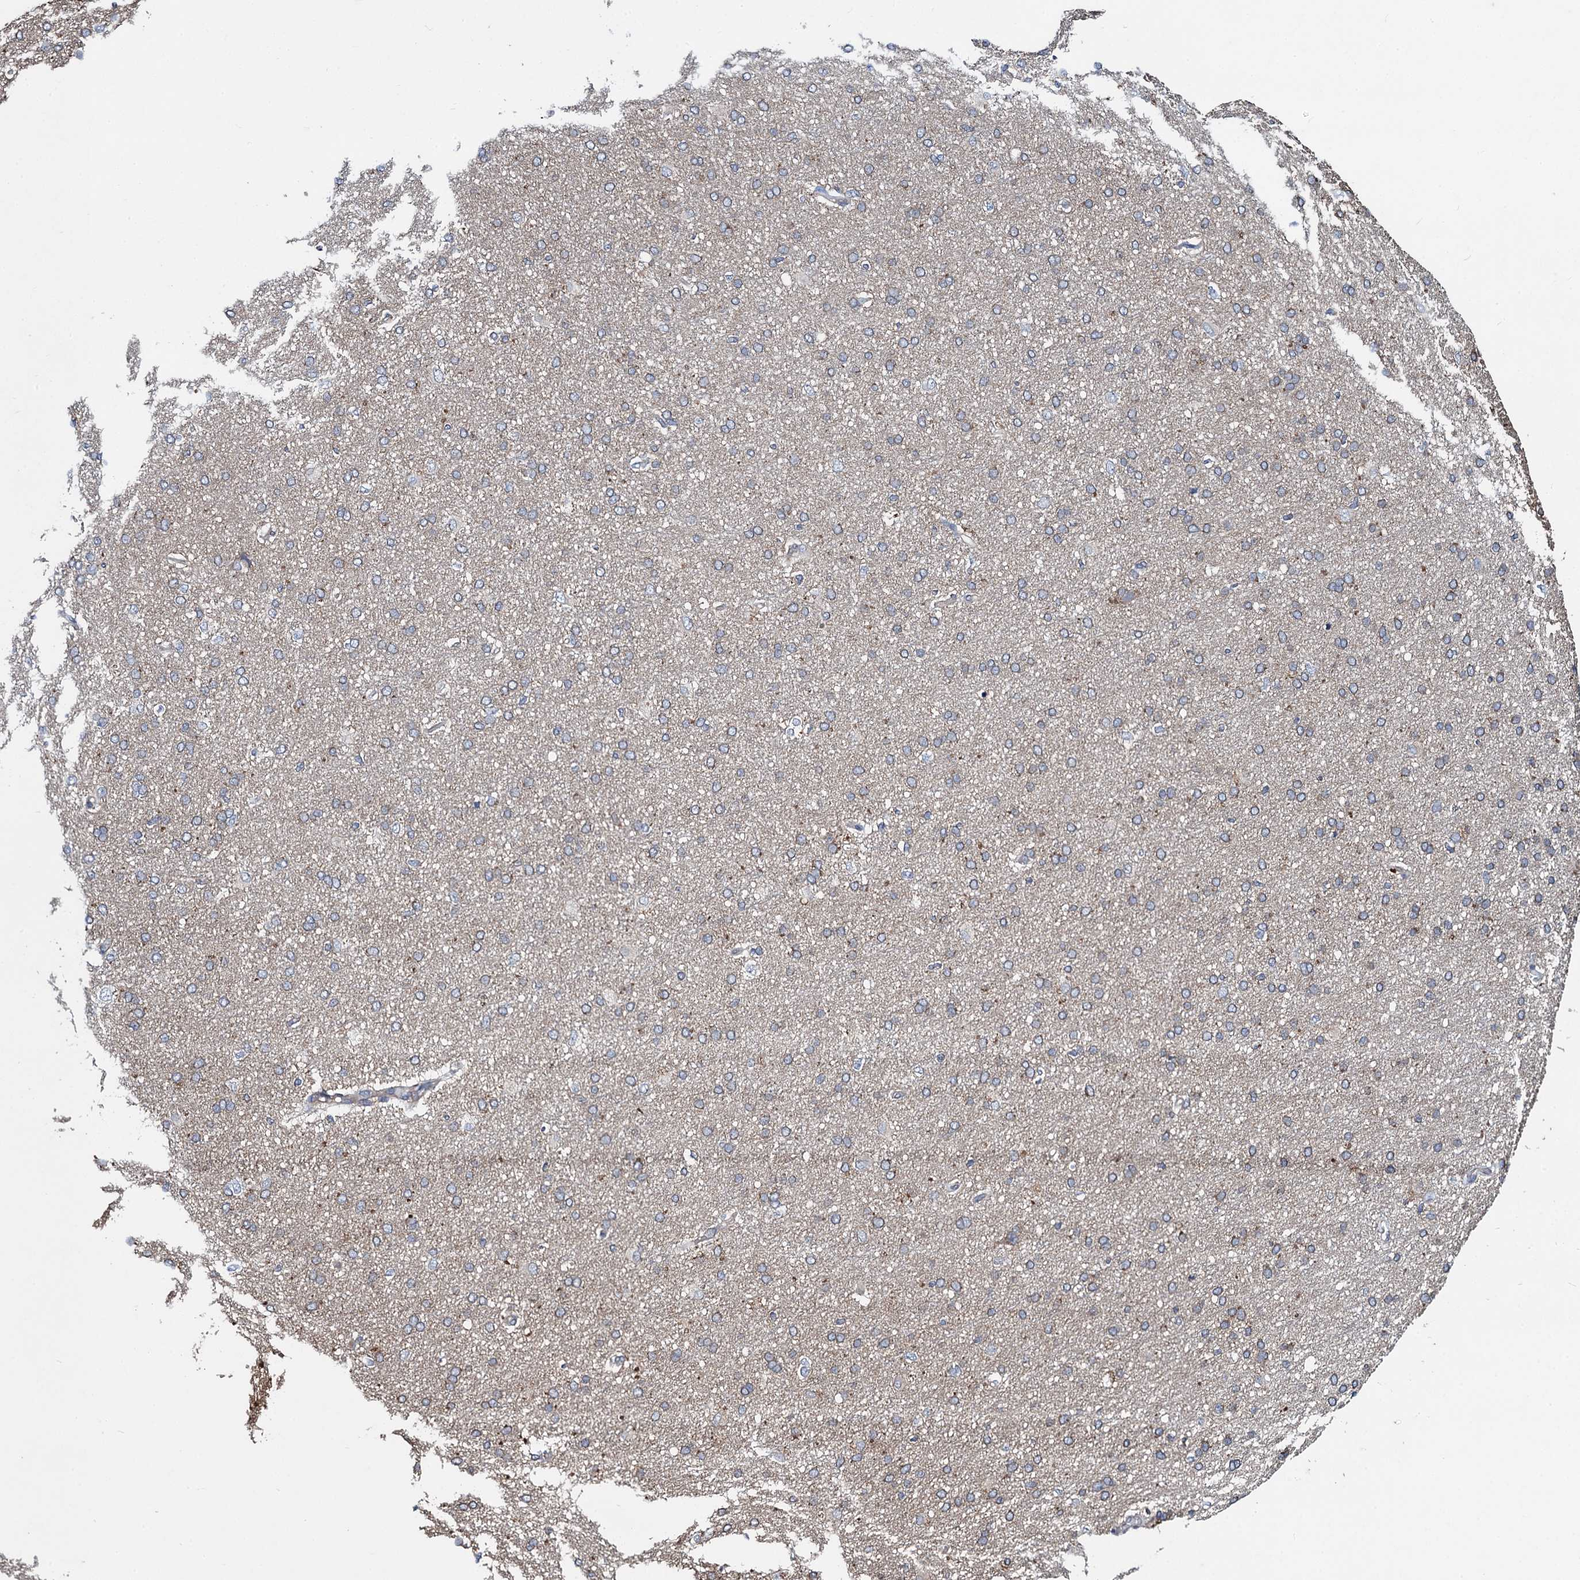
{"staining": {"intensity": "negative", "quantity": "none", "location": "none"}, "tissue": "cerebral cortex", "cell_type": "Endothelial cells", "image_type": "normal", "snomed": [{"axis": "morphology", "description": "Normal tissue, NOS"}, {"axis": "topography", "description": "Cerebral cortex"}], "caption": "This is a histopathology image of immunohistochemistry staining of unremarkable cerebral cortex, which shows no staining in endothelial cells. Nuclei are stained in blue.", "gene": "SNAP29", "patient": {"sex": "male", "age": 62}}